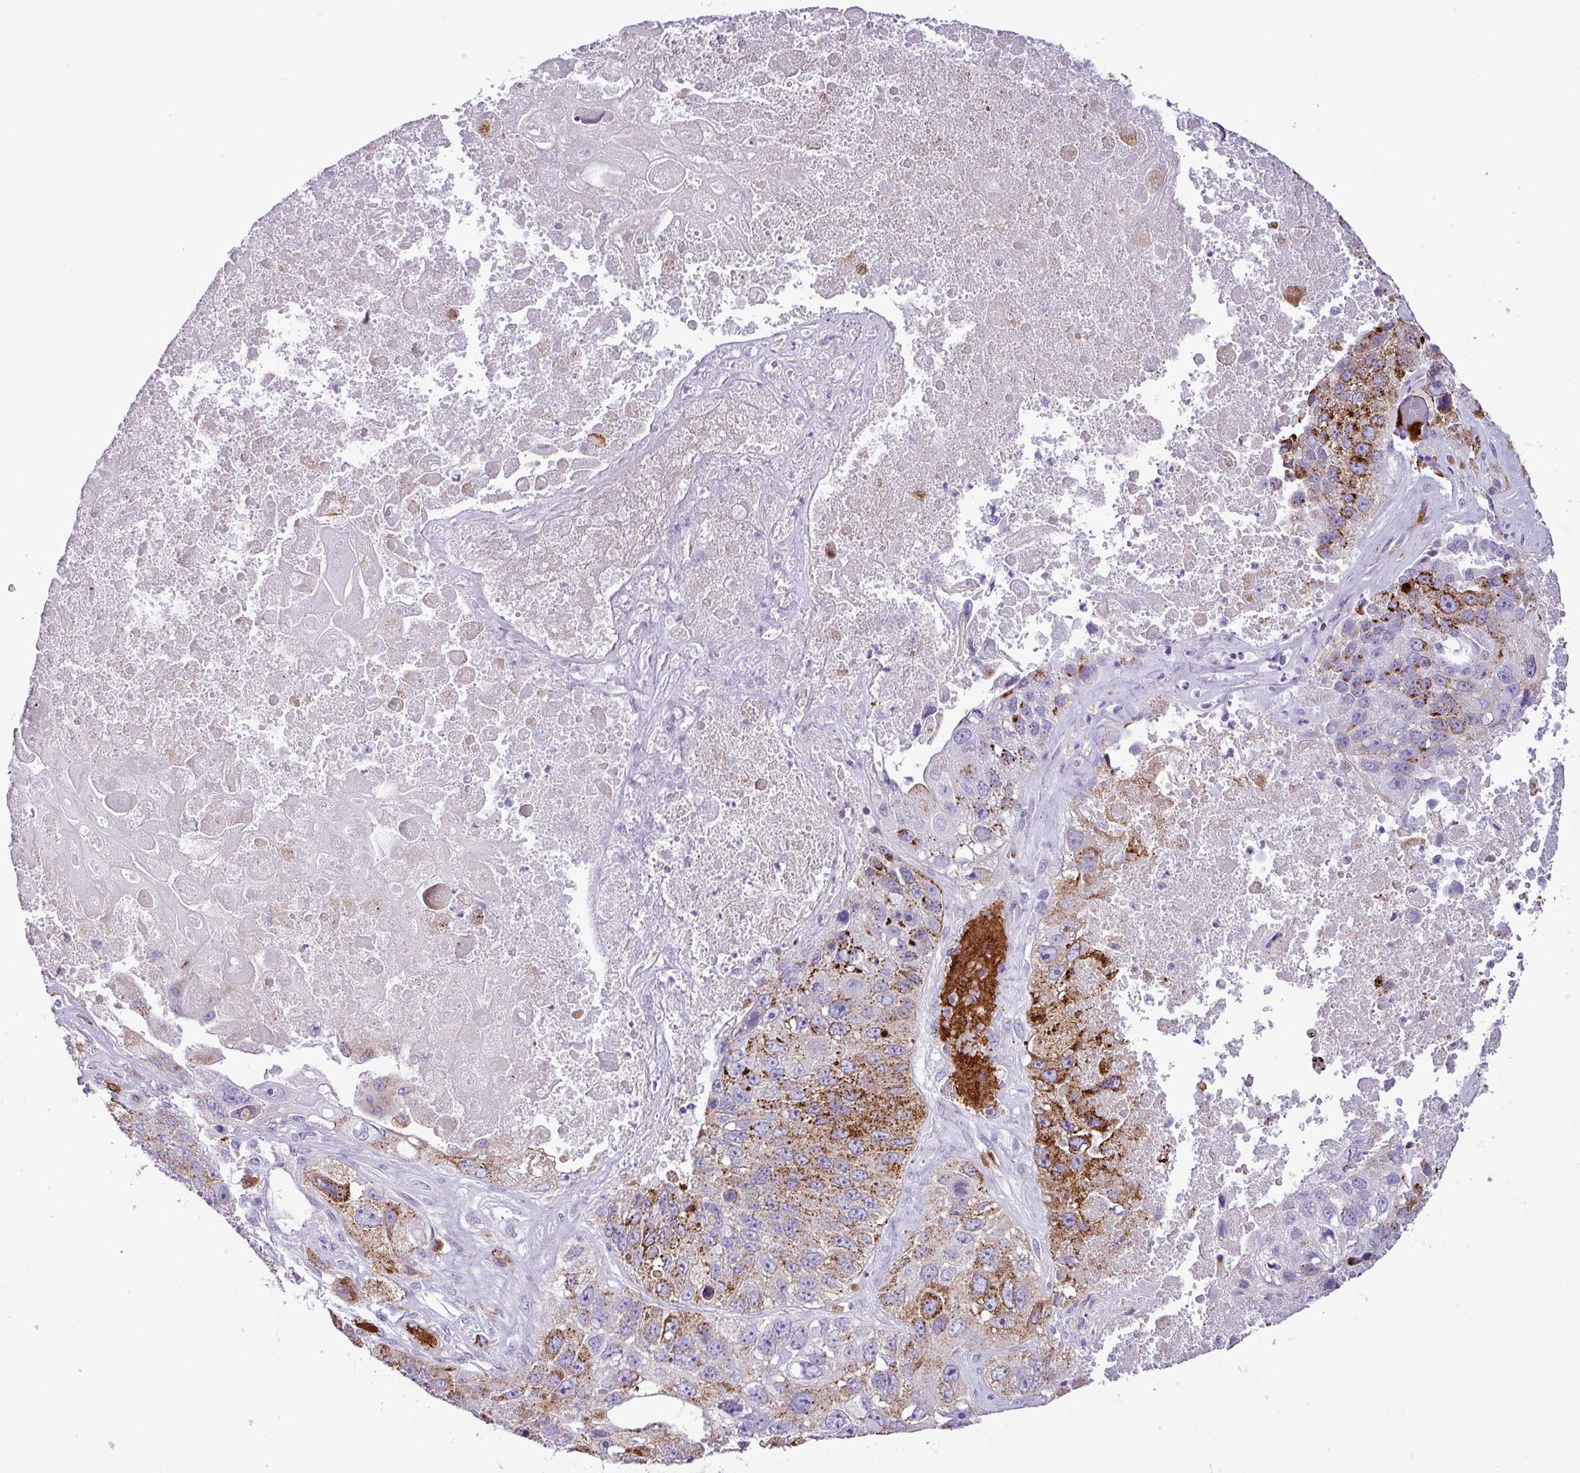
{"staining": {"intensity": "strong", "quantity": "25%-75%", "location": "cytoplasmic/membranous"}, "tissue": "lung cancer", "cell_type": "Tumor cells", "image_type": "cancer", "snomed": [{"axis": "morphology", "description": "Squamous cell carcinoma, NOS"}, {"axis": "topography", "description": "Lung"}], "caption": "Immunohistochemistry (IHC) micrograph of neoplastic tissue: human lung squamous cell carcinoma stained using IHC exhibits high levels of strong protein expression localized specifically in the cytoplasmic/membranous of tumor cells, appearing as a cytoplasmic/membranous brown color.", "gene": "TMEM200C", "patient": {"sex": "male", "age": 61}}